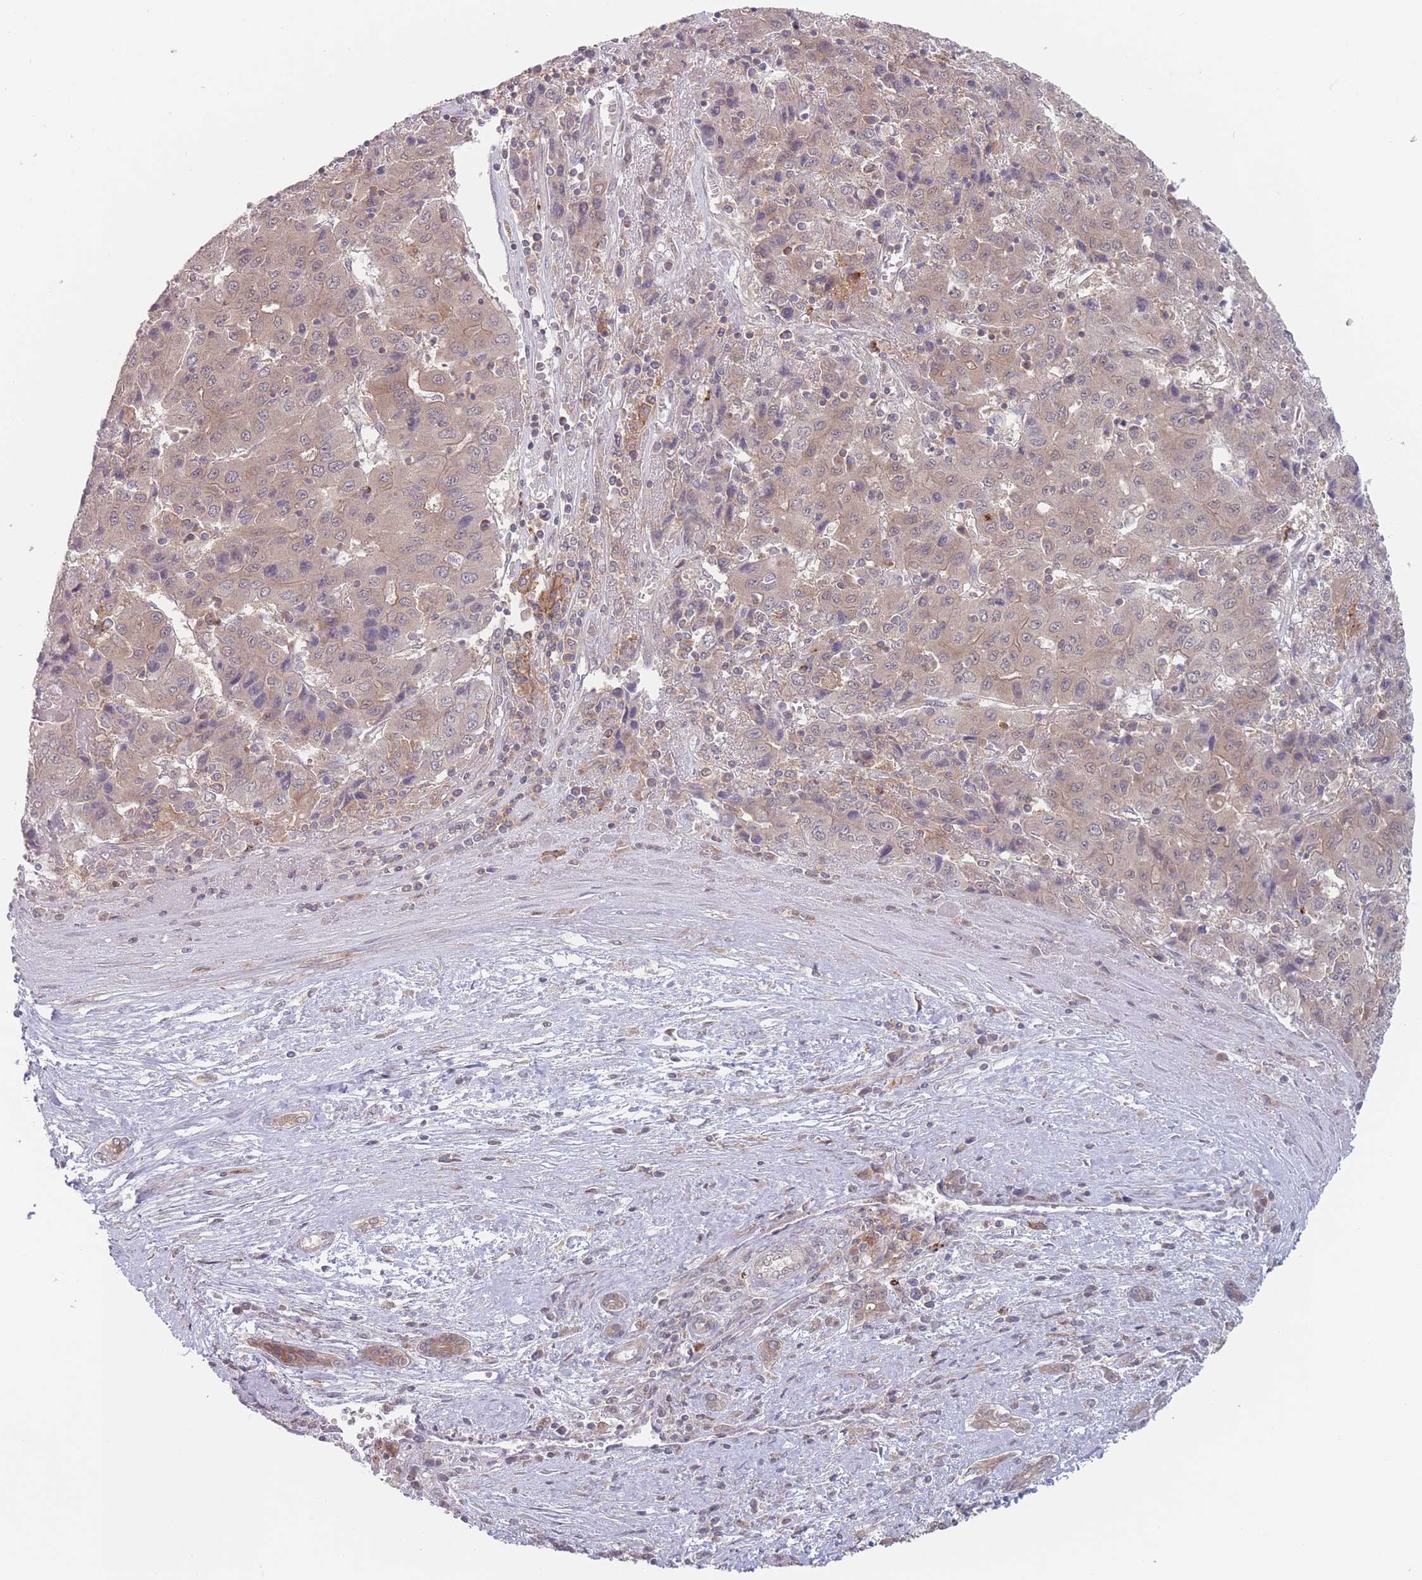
{"staining": {"intensity": "weak", "quantity": ">75%", "location": "cytoplasmic/membranous"}, "tissue": "liver cancer", "cell_type": "Tumor cells", "image_type": "cancer", "snomed": [{"axis": "morphology", "description": "Carcinoma, Hepatocellular, NOS"}, {"axis": "topography", "description": "Liver"}], "caption": "IHC (DAB (3,3'-diaminobenzidine)) staining of liver cancer (hepatocellular carcinoma) demonstrates weak cytoplasmic/membranous protein expression in about >75% of tumor cells.", "gene": "PPM1A", "patient": {"sex": "female", "age": 53}}